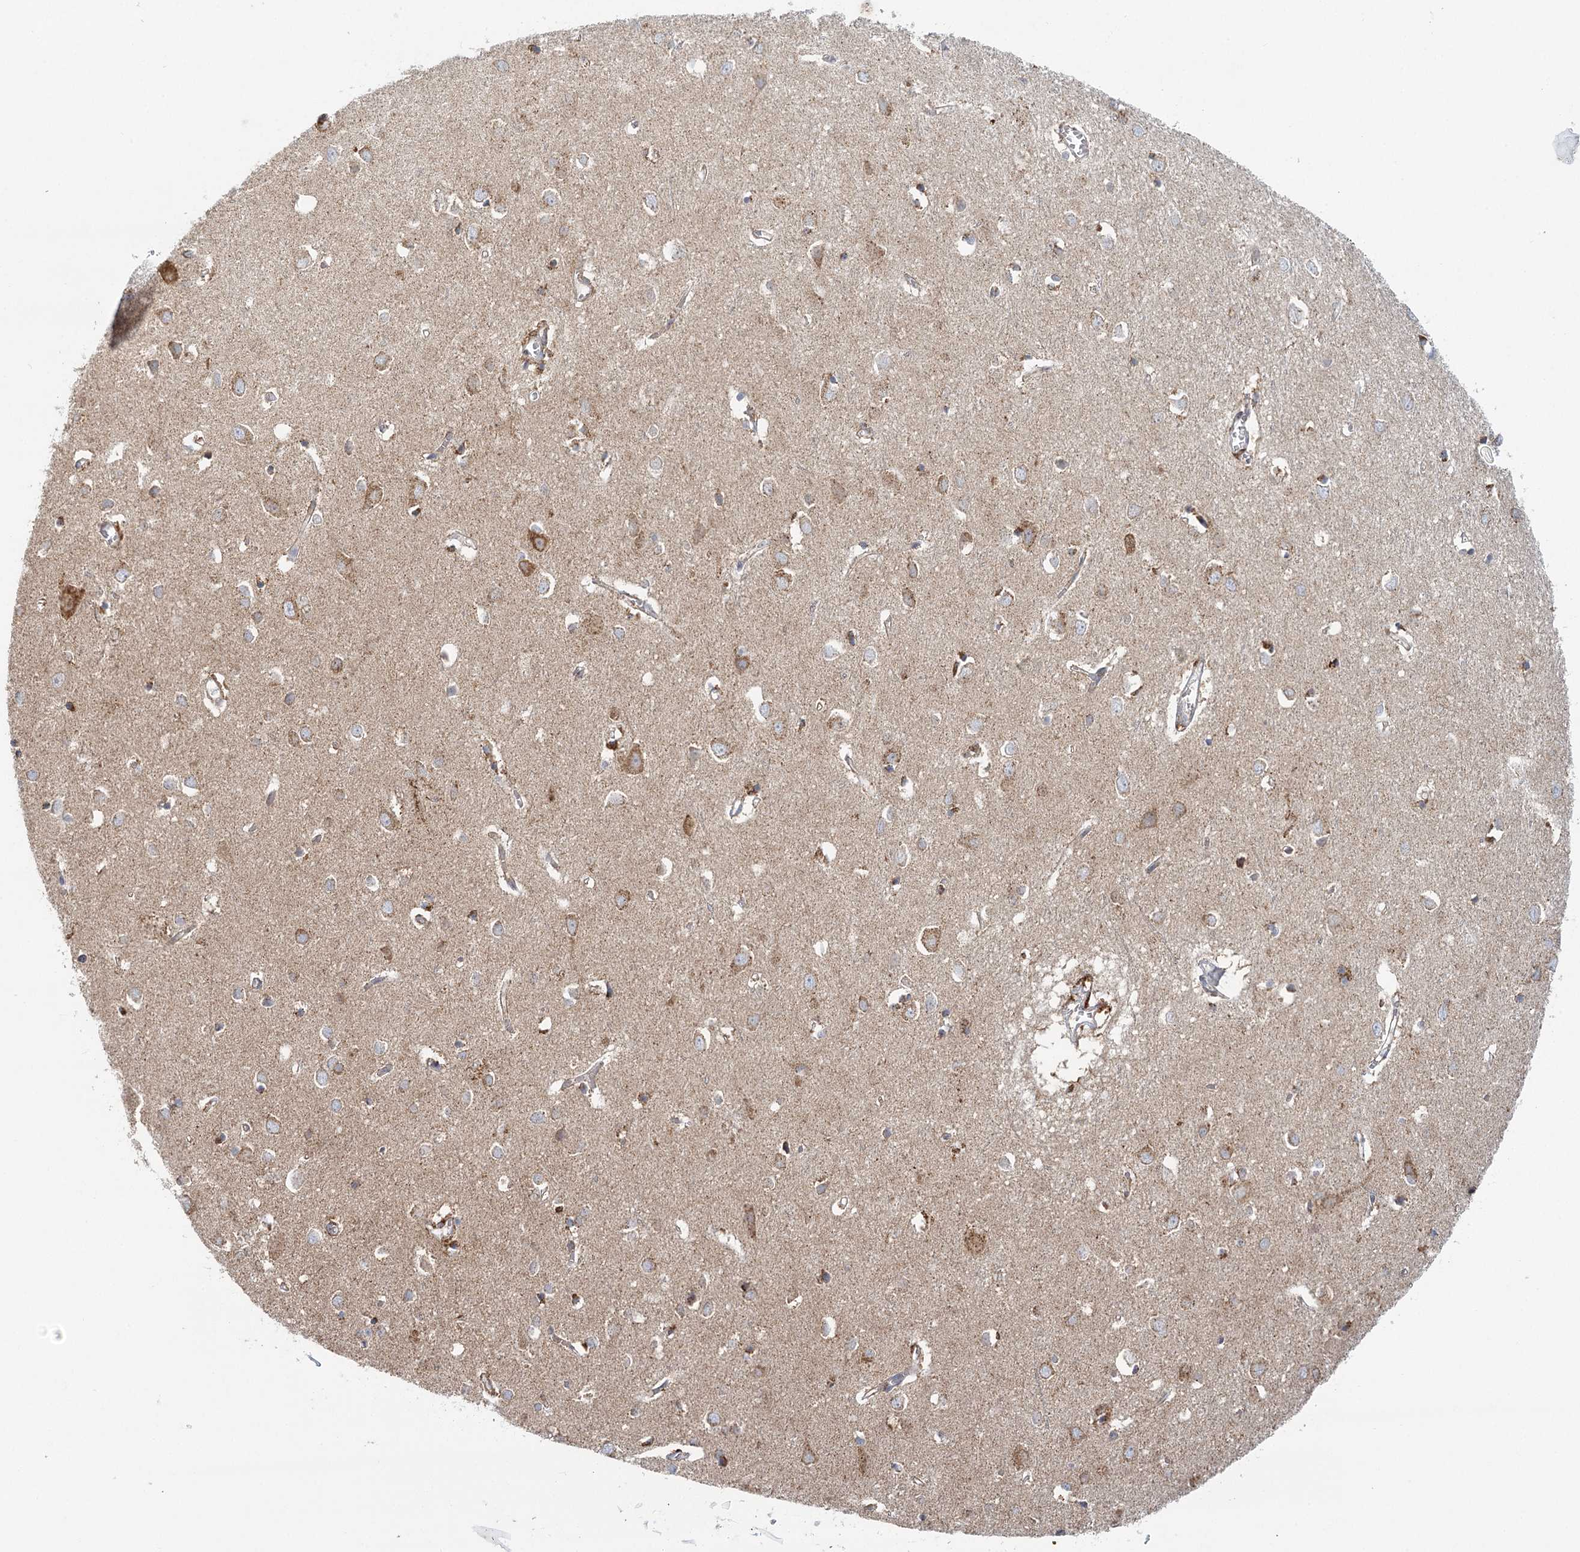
{"staining": {"intensity": "weak", "quantity": ">75%", "location": "cytoplasmic/membranous"}, "tissue": "cerebral cortex", "cell_type": "Endothelial cells", "image_type": "normal", "snomed": [{"axis": "morphology", "description": "Normal tissue, NOS"}, {"axis": "topography", "description": "Cerebral cortex"}], "caption": "This histopathology image shows immunohistochemistry staining of unremarkable cerebral cortex, with low weak cytoplasmic/membranous expression in approximately >75% of endothelial cells.", "gene": "TAS1R1", "patient": {"sex": "female", "age": 64}}